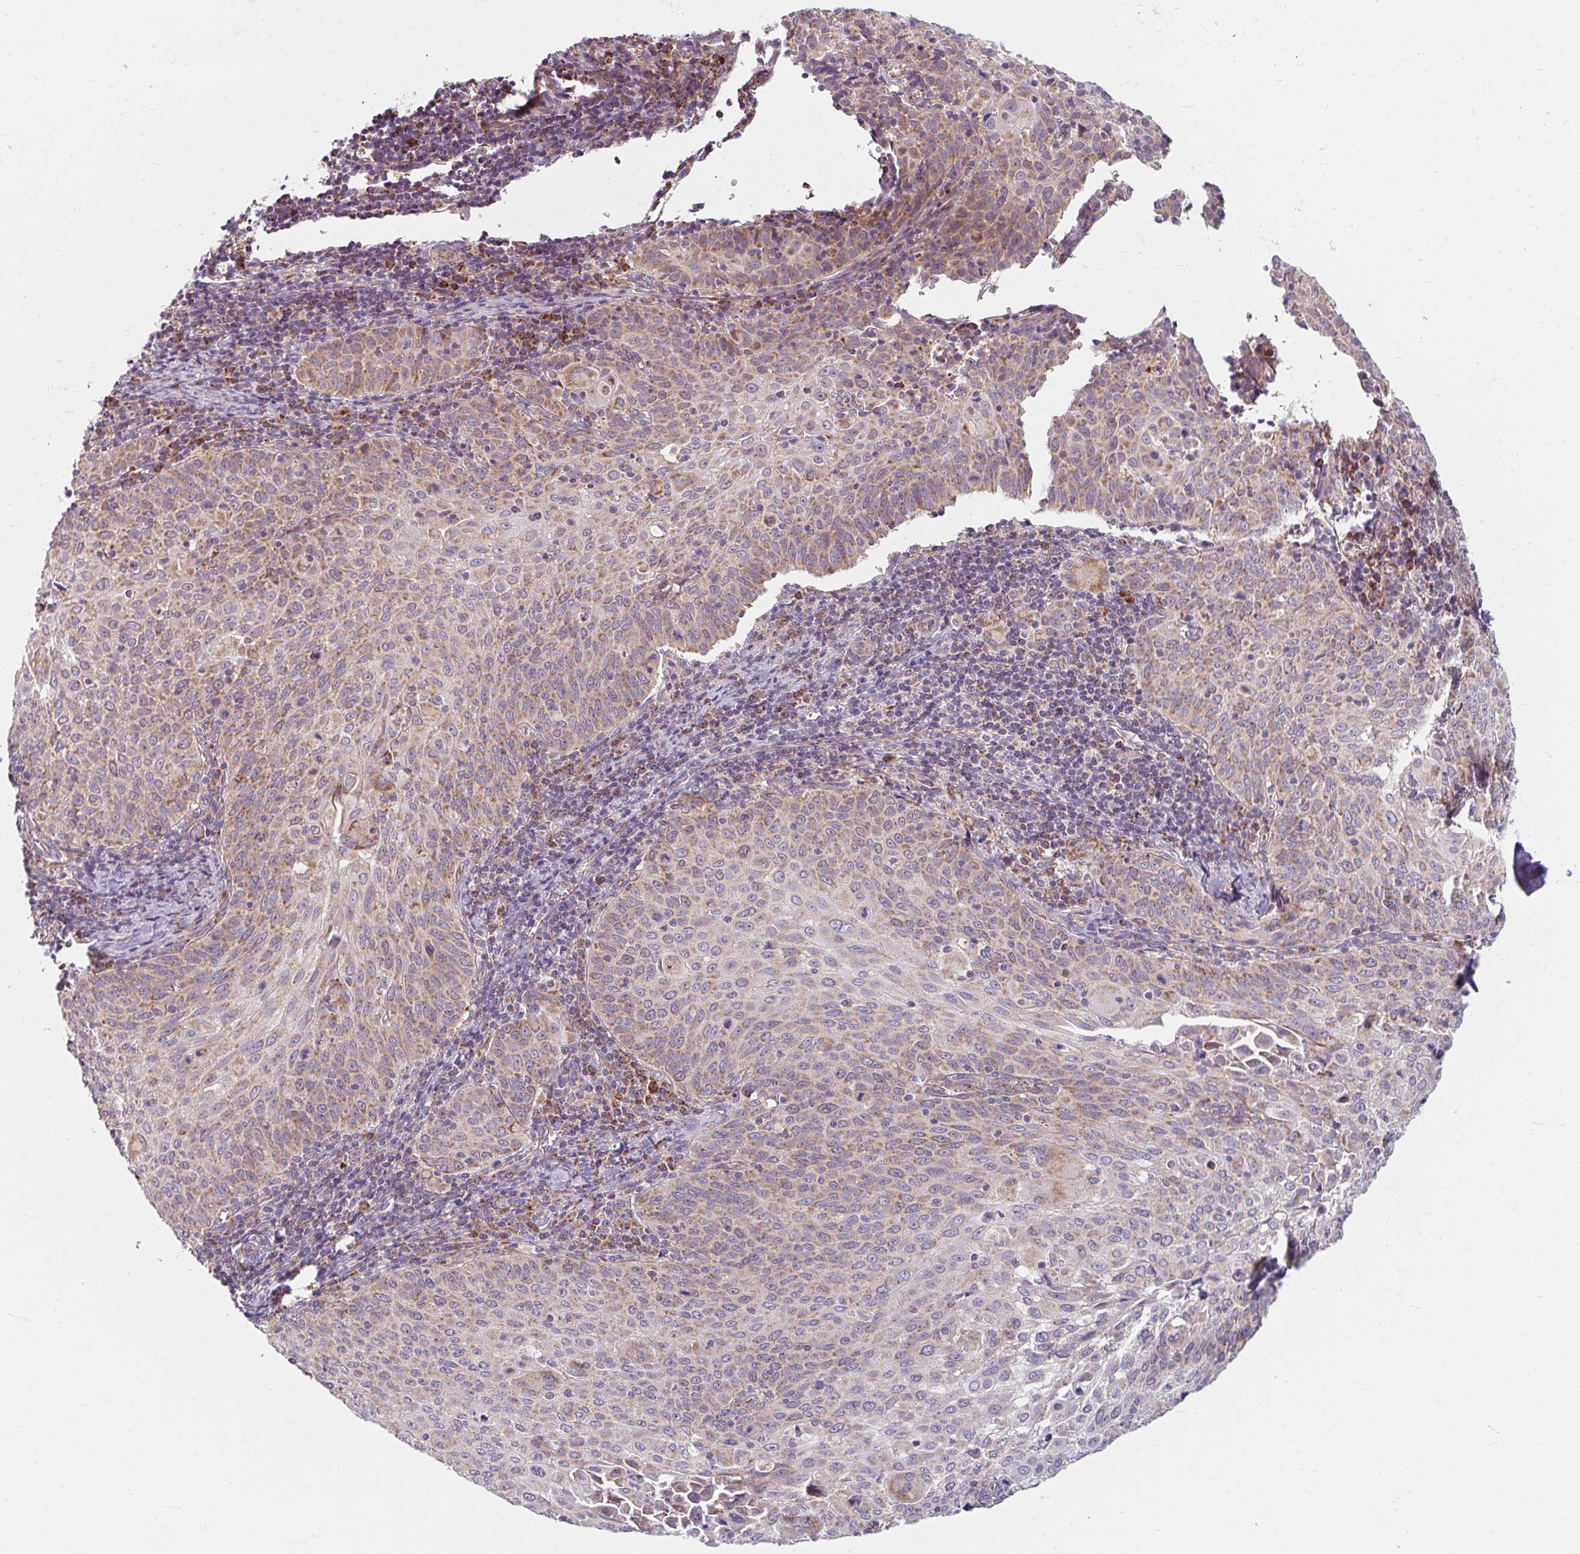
{"staining": {"intensity": "weak", "quantity": ">75%", "location": "cytoplasmic/membranous"}, "tissue": "cervical cancer", "cell_type": "Tumor cells", "image_type": "cancer", "snomed": [{"axis": "morphology", "description": "Squamous cell carcinoma, NOS"}, {"axis": "topography", "description": "Cervix"}], "caption": "Weak cytoplasmic/membranous expression is seen in about >75% of tumor cells in cervical squamous cell carcinoma.", "gene": "SKP2", "patient": {"sex": "female", "age": 65}}